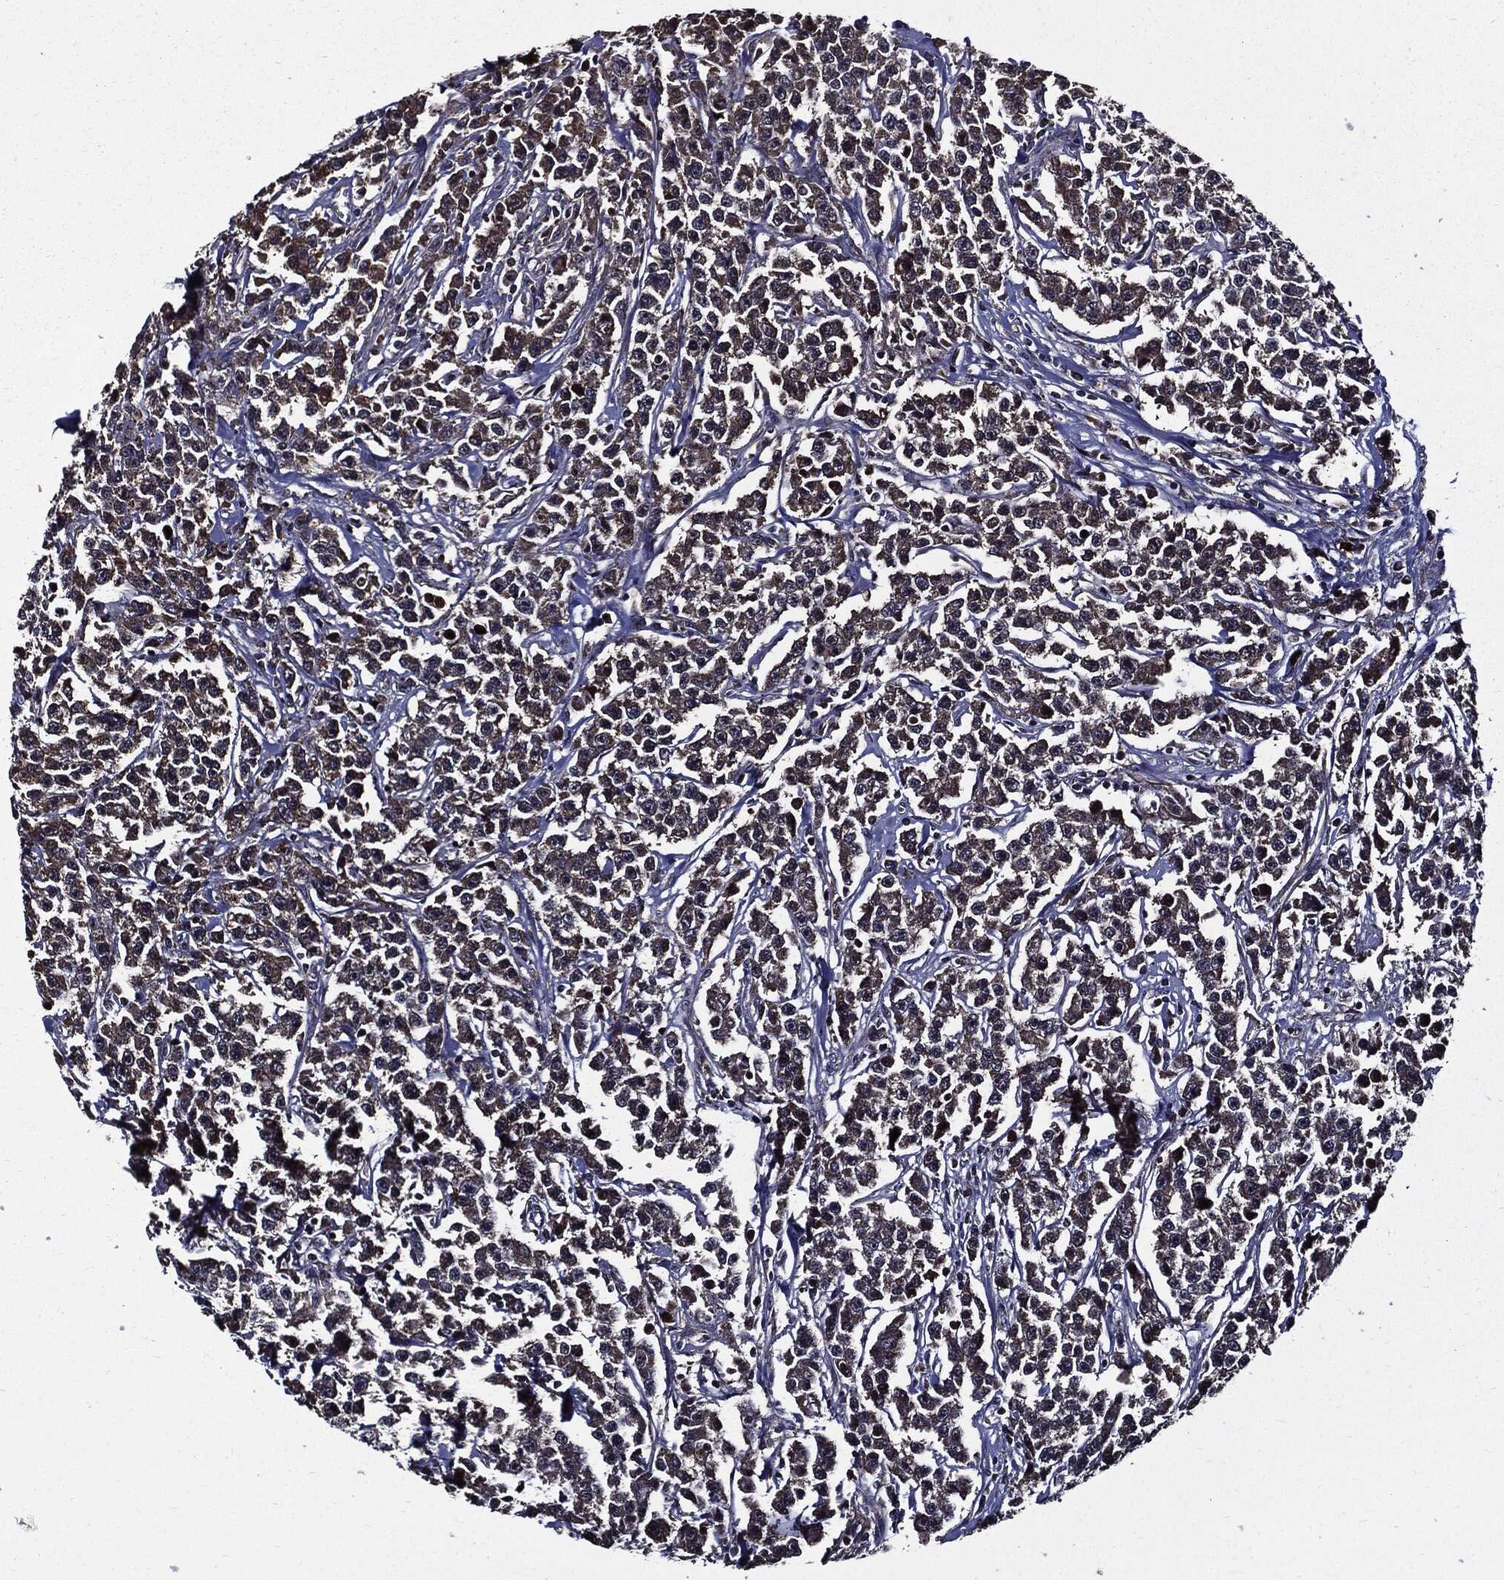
{"staining": {"intensity": "weak", "quantity": "<25%", "location": "cytoplasmic/membranous"}, "tissue": "testis cancer", "cell_type": "Tumor cells", "image_type": "cancer", "snomed": [{"axis": "morphology", "description": "Seminoma, NOS"}, {"axis": "topography", "description": "Testis"}], "caption": "Testis cancer (seminoma) was stained to show a protein in brown. There is no significant staining in tumor cells.", "gene": "HTT", "patient": {"sex": "male", "age": 59}}